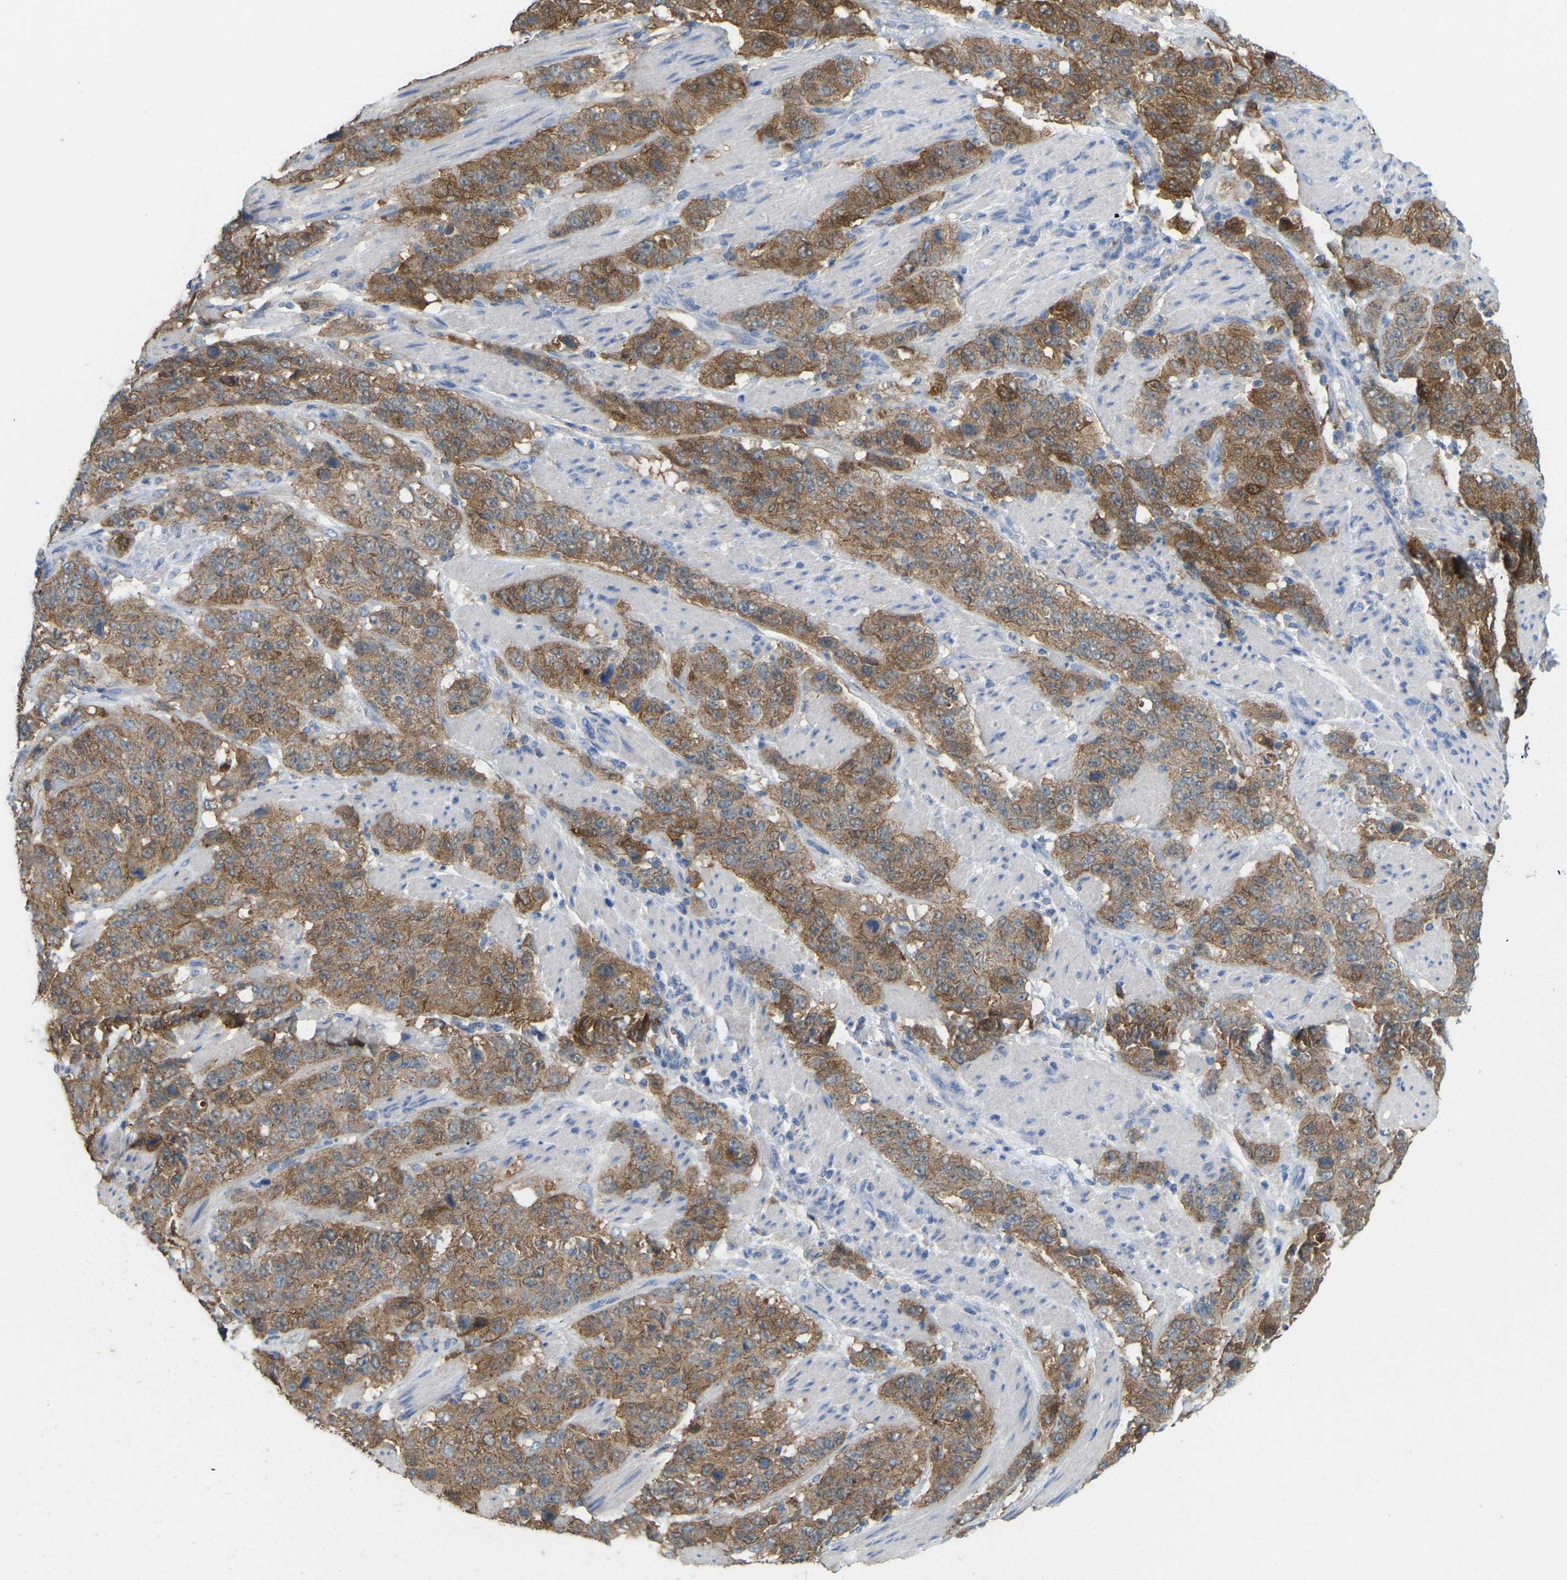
{"staining": {"intensity": "moderate", "quantity": ">75%", "location": "cytoplasmic/membranous"}, "tissue": "stomach cancer", "cell_type": "Tumor cells", "image_type": "cancer", "snomed": [{"axis": "morphology", "description": "Adenocarcinoma, NOS"}, {"axis": "topography", "description": "Stomach"}], "caption": "A brown stain shows moderate cytoplasmic/membranous positivity of a protein in stomach adenocarcinoma tumor cells.", "gene": "SERPINB5", "patient": {"sex": "male", "age": 48}}